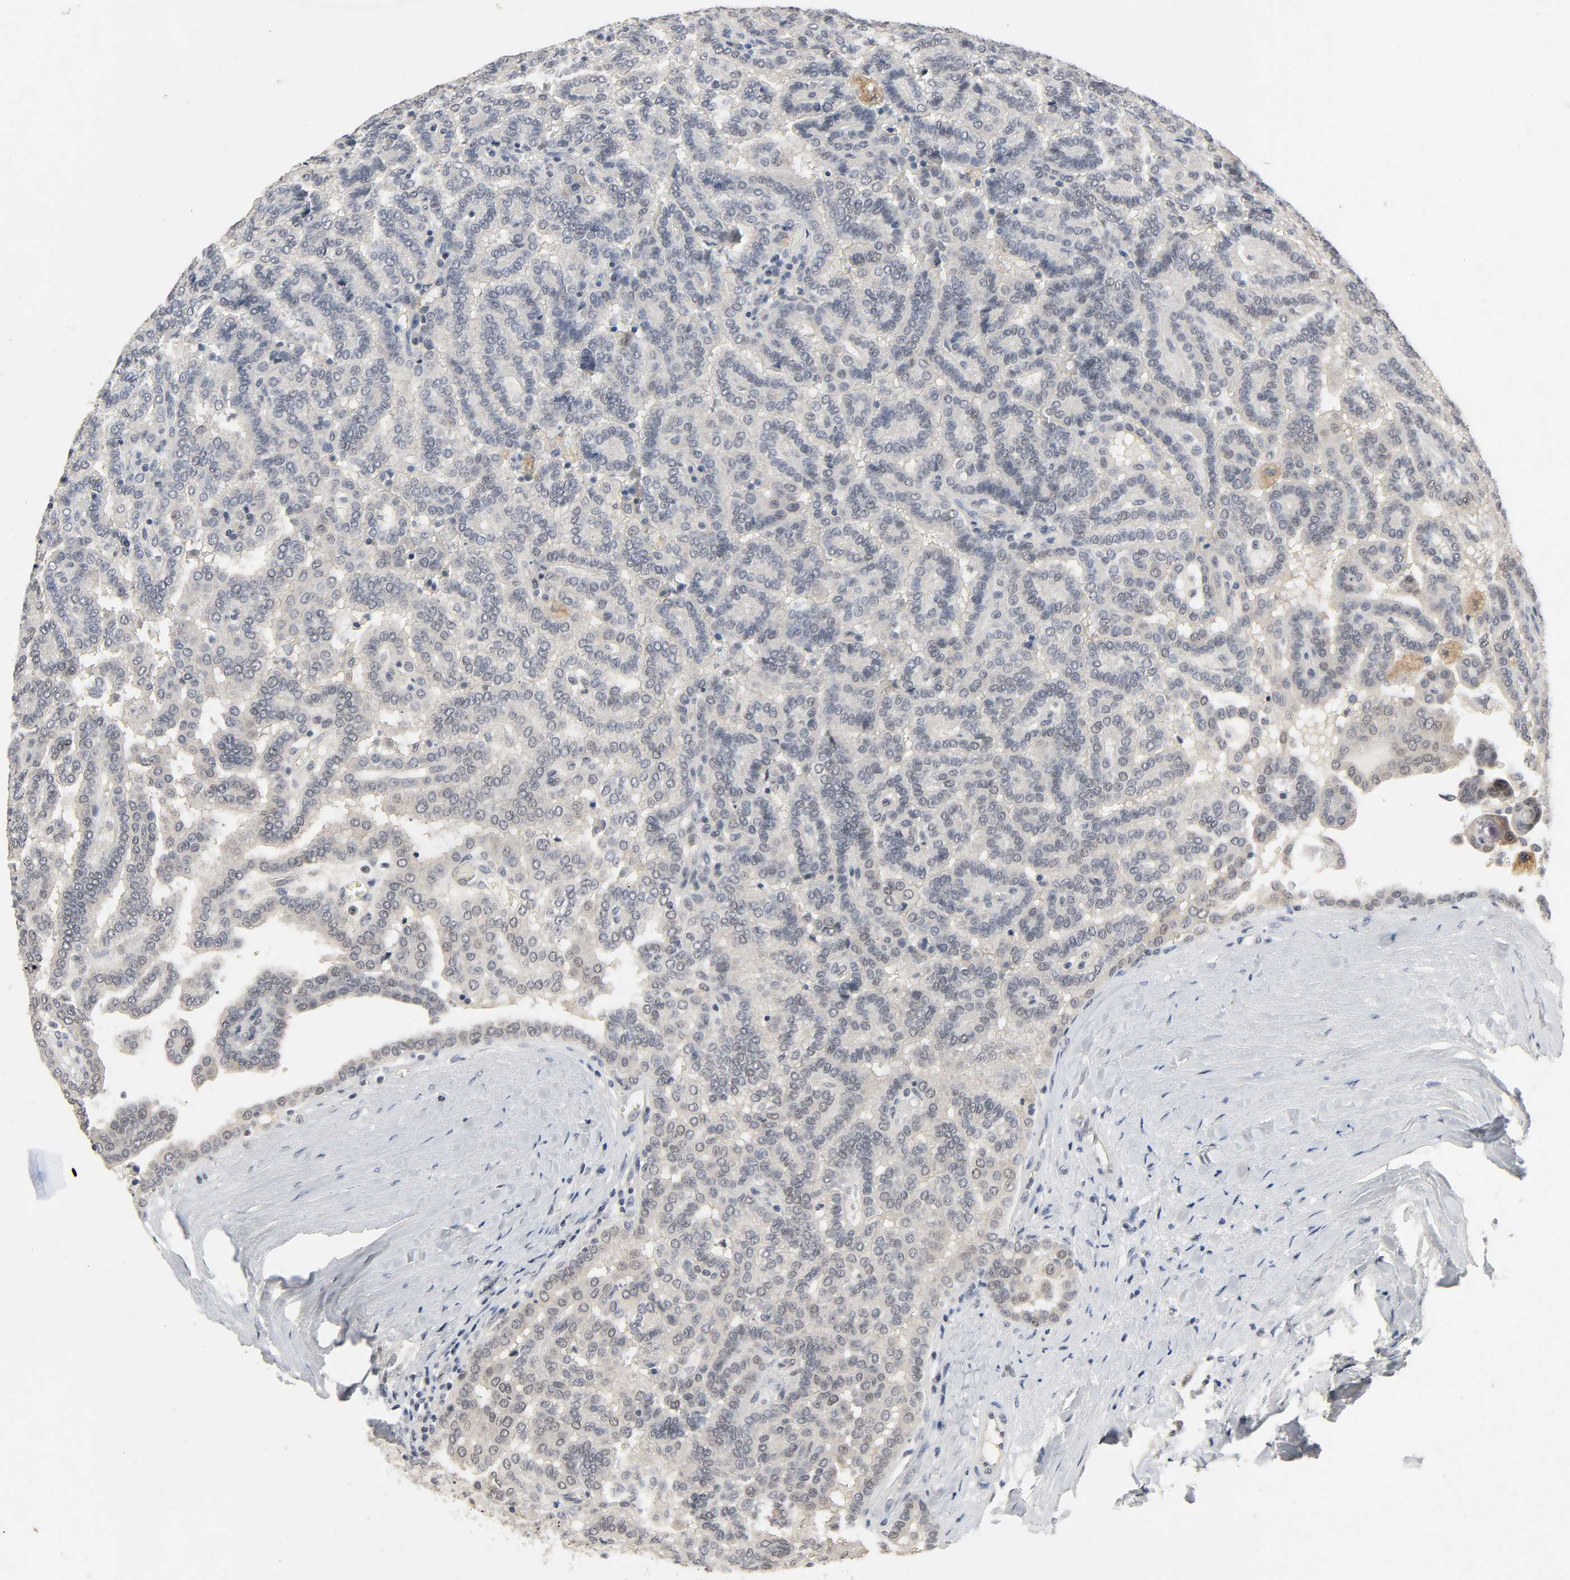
{"staining": {"intensity": "weak", "quantity": "<25%", "location": "nuclear"}, "tissue": "renal cancer", "cell_type": "Tumor cells", "image_type": "cancer", "snomed": [{"axis": "morphology", "description": "Adenocarcinoma, NOS"}, {"axis": "topography", "description": "Kidney"}], "caption": "Immunohistochemistry (IHC) histopathology image of neoplastic tissue: renal cancer (adenocarcinoma) stained with DAB reveals no significant protein expression in tumor cells.", "gene": "MAPKAPK5", "patient": {"sex": "male", "age": 61}}